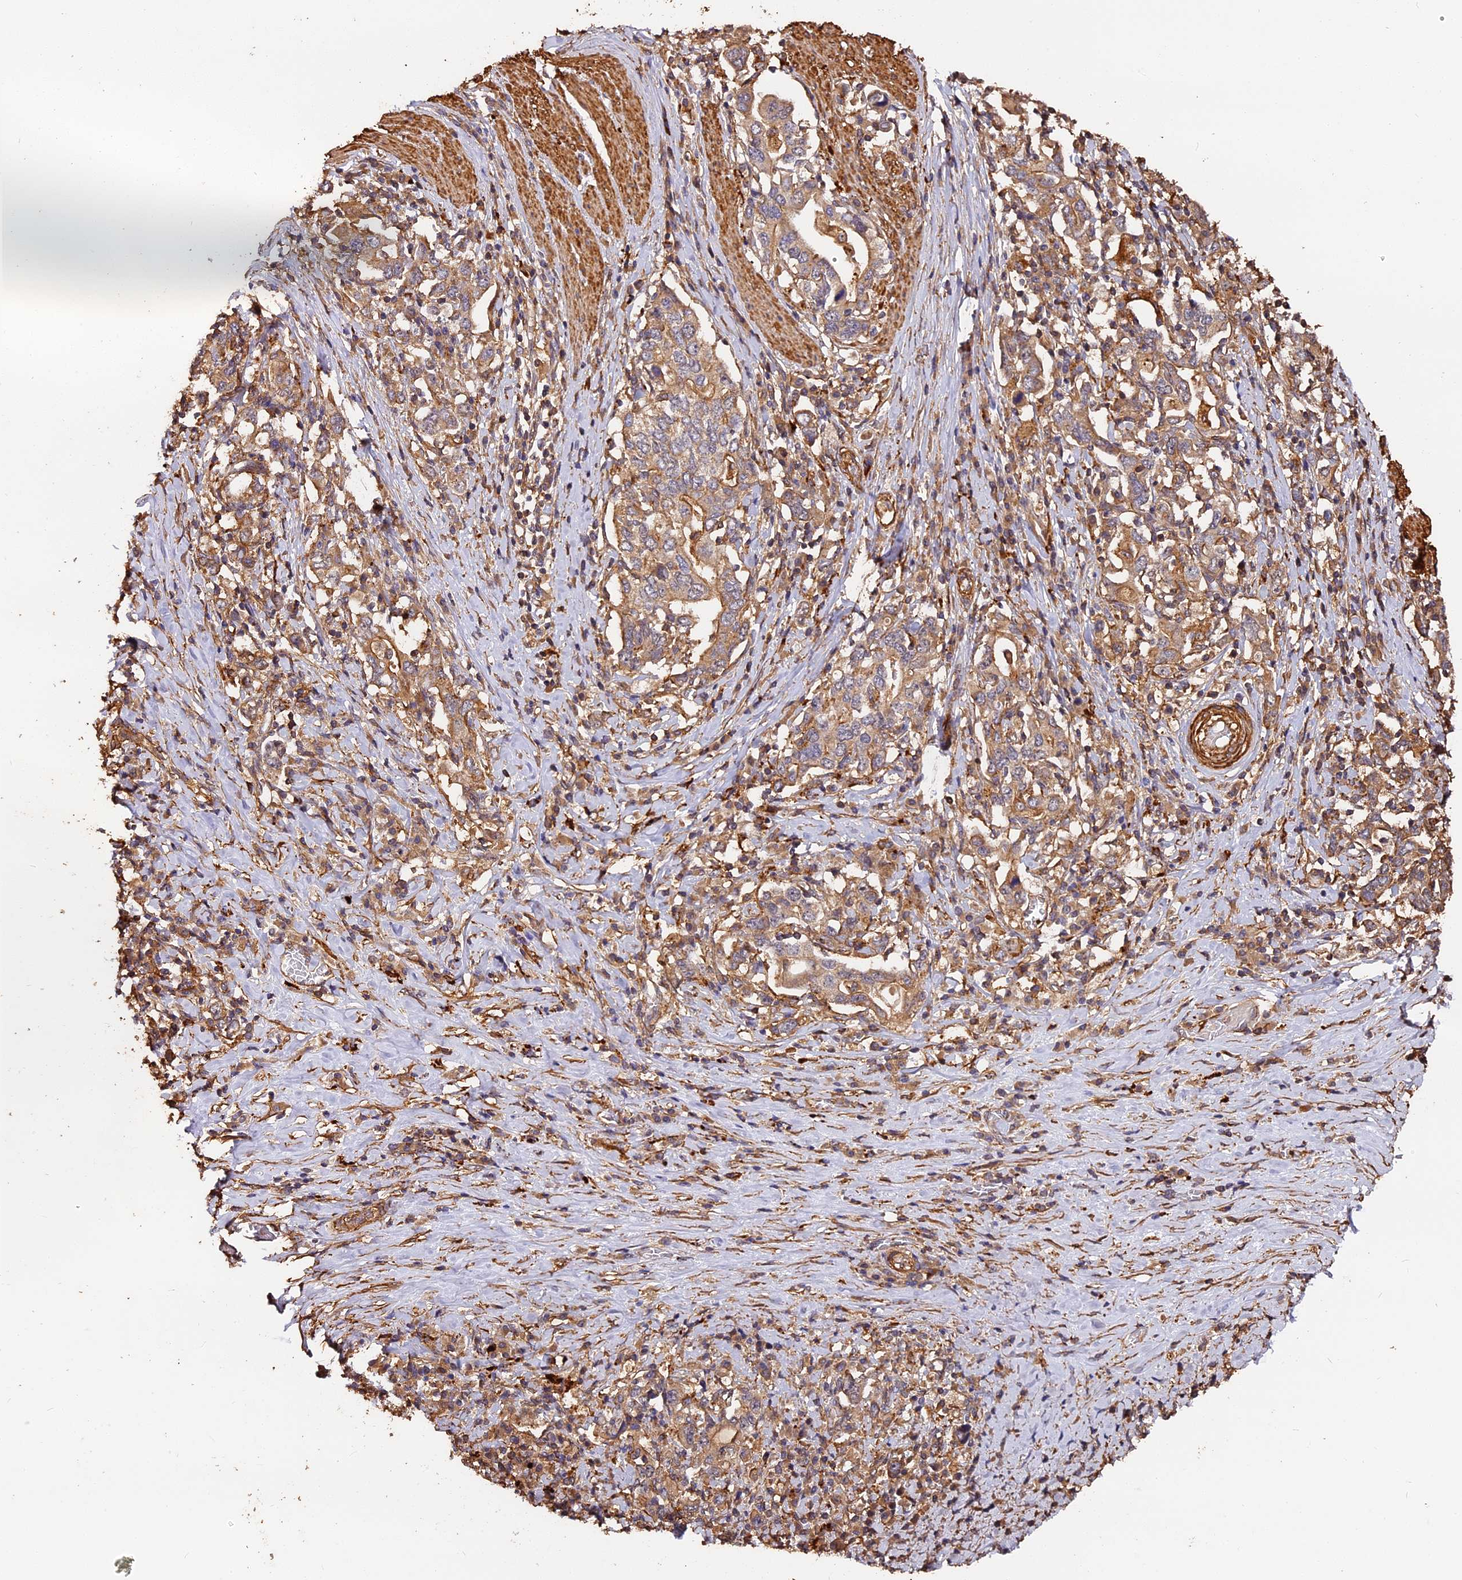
{"staining": {"intensity": "moderate", "quantity": "25%-75%", "location": "cytoplasmic/membranous"}, "tissue": "stomach cancer", "cell_type": "Tumor cells", "image_type": "cancer", "snomed": [{"axis": "morphology", "description": "Adenocarcinoma, NOS"}, {"axis": "topography", "description": "Stomach, upper"}, {"axis": "topography", "description": "Stomach"}], "caption": "Stomach cancer (adenocarcinoma) stained with DAB (3,3'-diaminobenzidine) IHC exhibits medium levels of moderate cytoplasmic/membranous positivity in approximately 25%-75% of tumor cells. (brown staining indicates protein expression, while blue staining denotes nuclei).", "gene": "MMP15", "patient": {"sex": "male", "age": 62}}